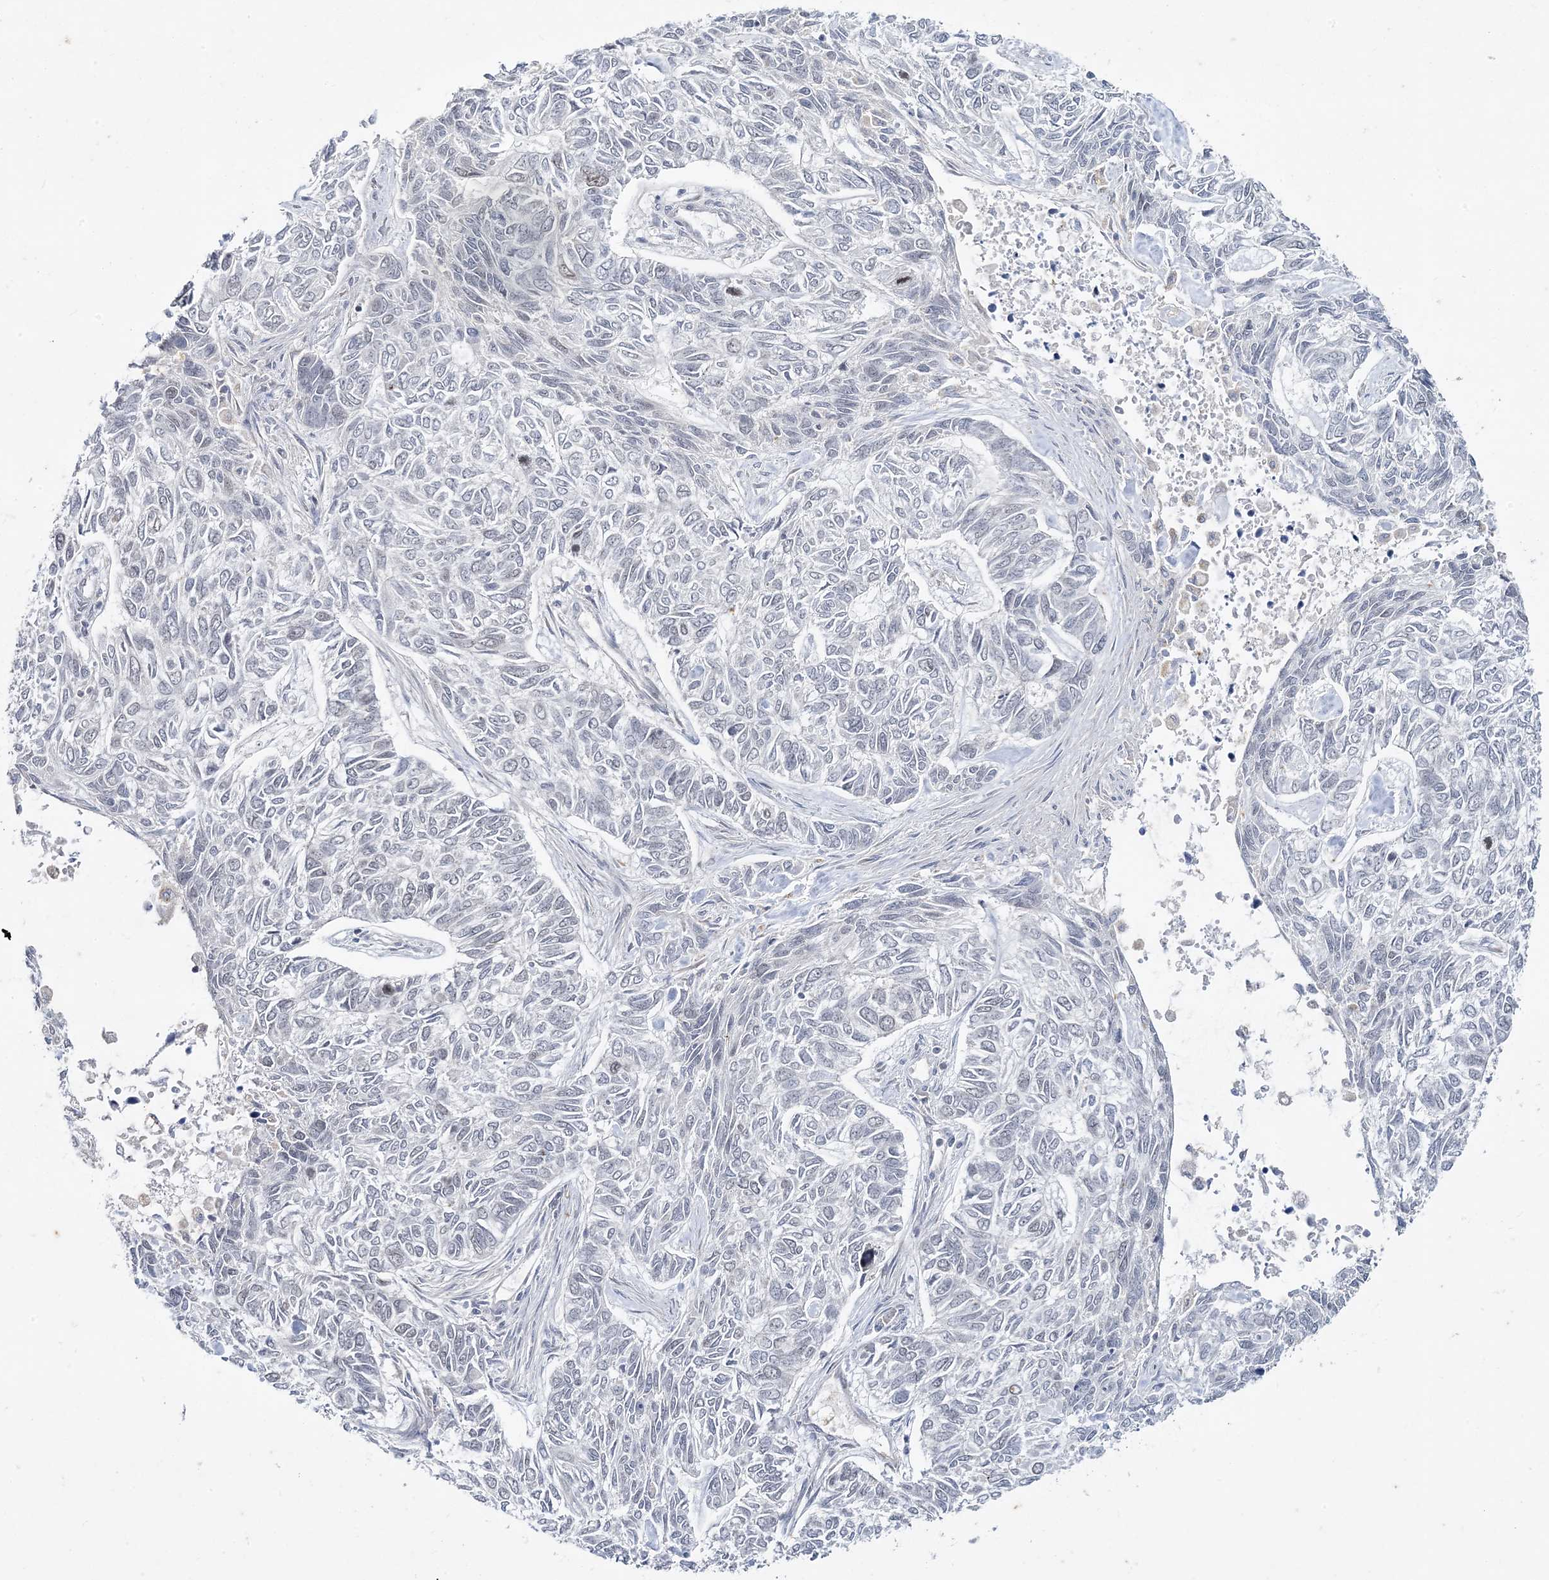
{"staining": {"intensity": "negative", "quantity": "none", "location": "none"}, "tissue": "skin cancer", "cell_type": "Tumor cells", "image_type": "cancer", "snomed": [{"axis": "morphology", "description": "Basal cell carcinoma"}, {"axis": "topography", "description": "Skin"}], "caption": "Protein analysis of skin basal cell carcinoma displays no significant positivity in tumor cells. (DAB (3,3'-diaminobenzidine) immunohistochemistry (IHC), high magnification).", "gene": "LEXM", "patient": {"sex": "female", "age": 65}}